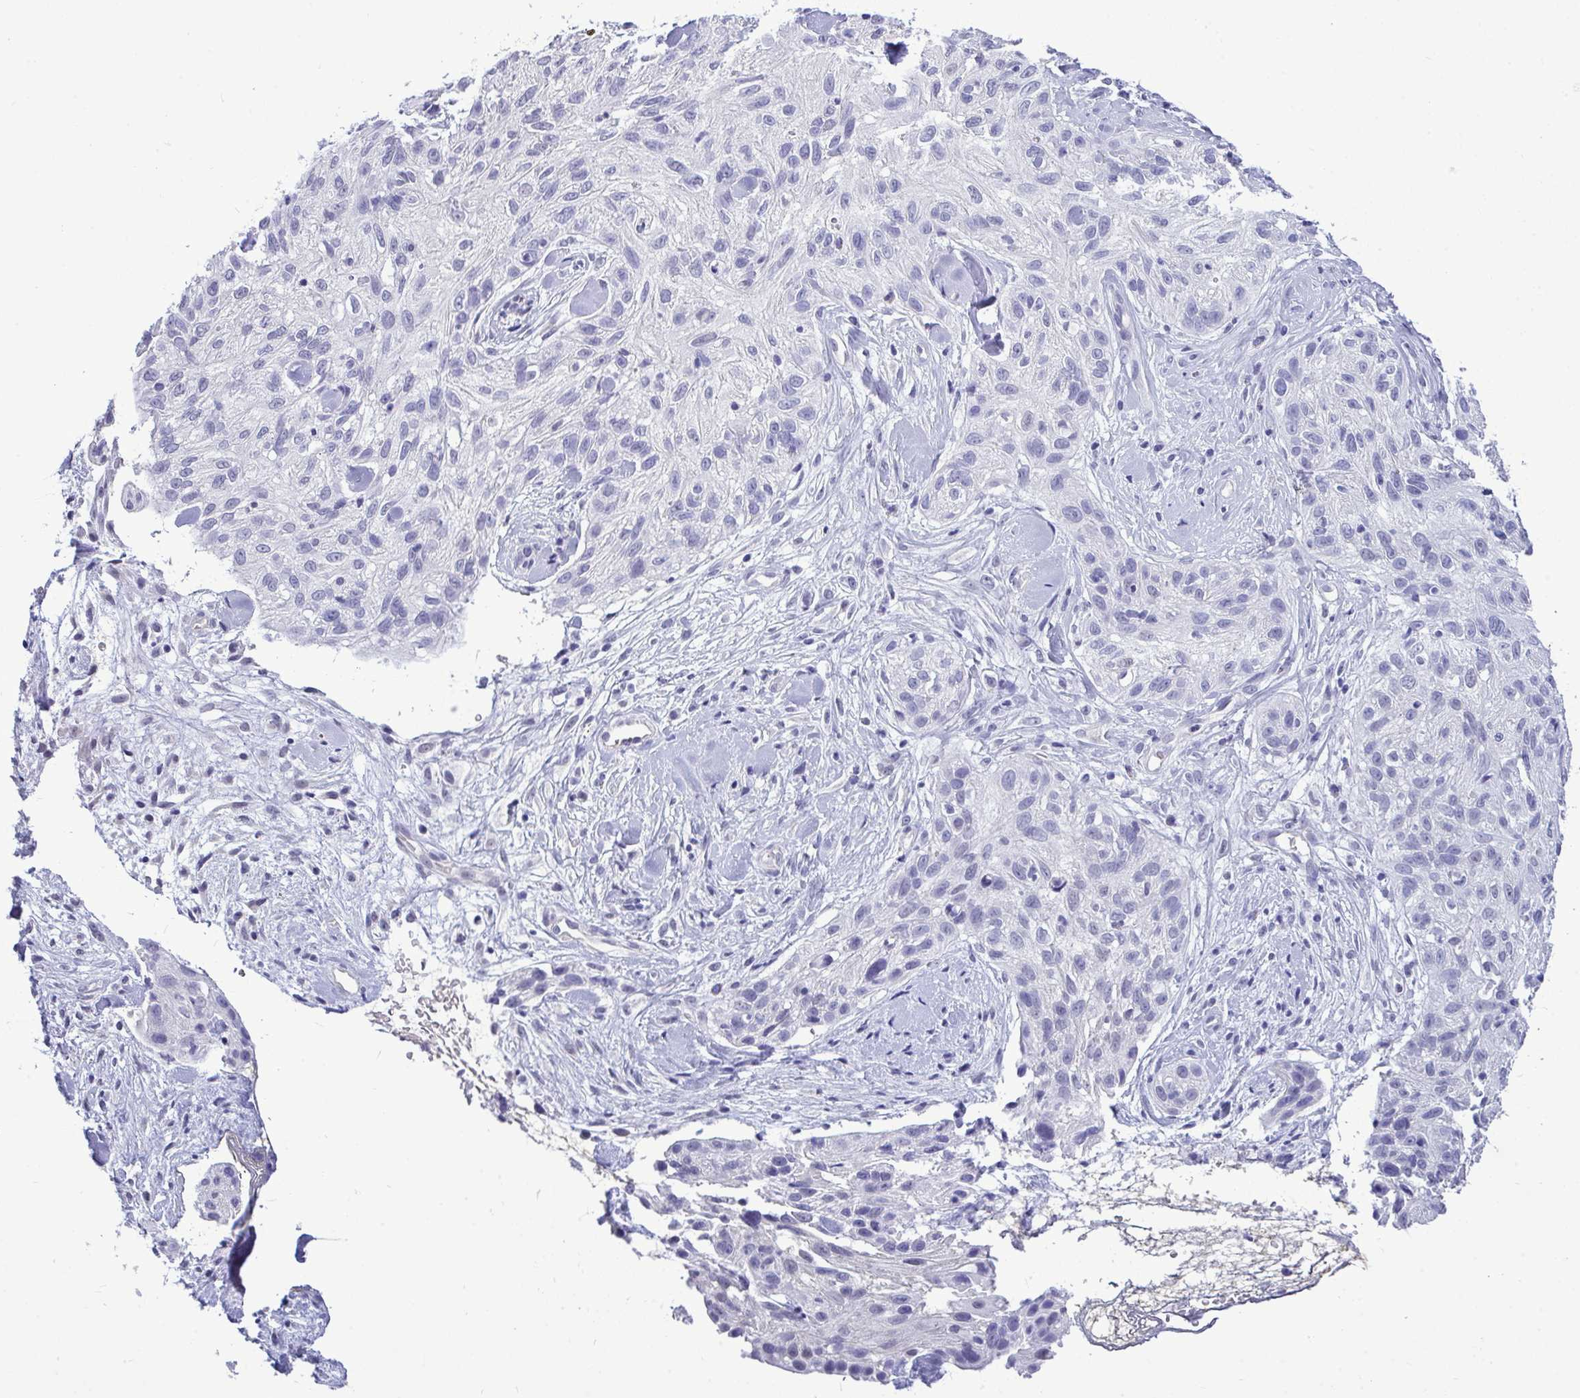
{"staining": {"intensity": "negative", "quantity": "none", "location": "none"}, "tissue": "skin cancer", "cell_type": "Tumor cells", "image_type": "cancer", "snomed": [{"axis": "morphology", "description": "Squamous cell carcinoma, NOS"}, {"axis": "topography", "description": "Skin"}], "caption": "Tumor cells show no significant positivity in skin cancer.", "gene": "PRM2", "patient": {"sex": "male", "age": 82}}